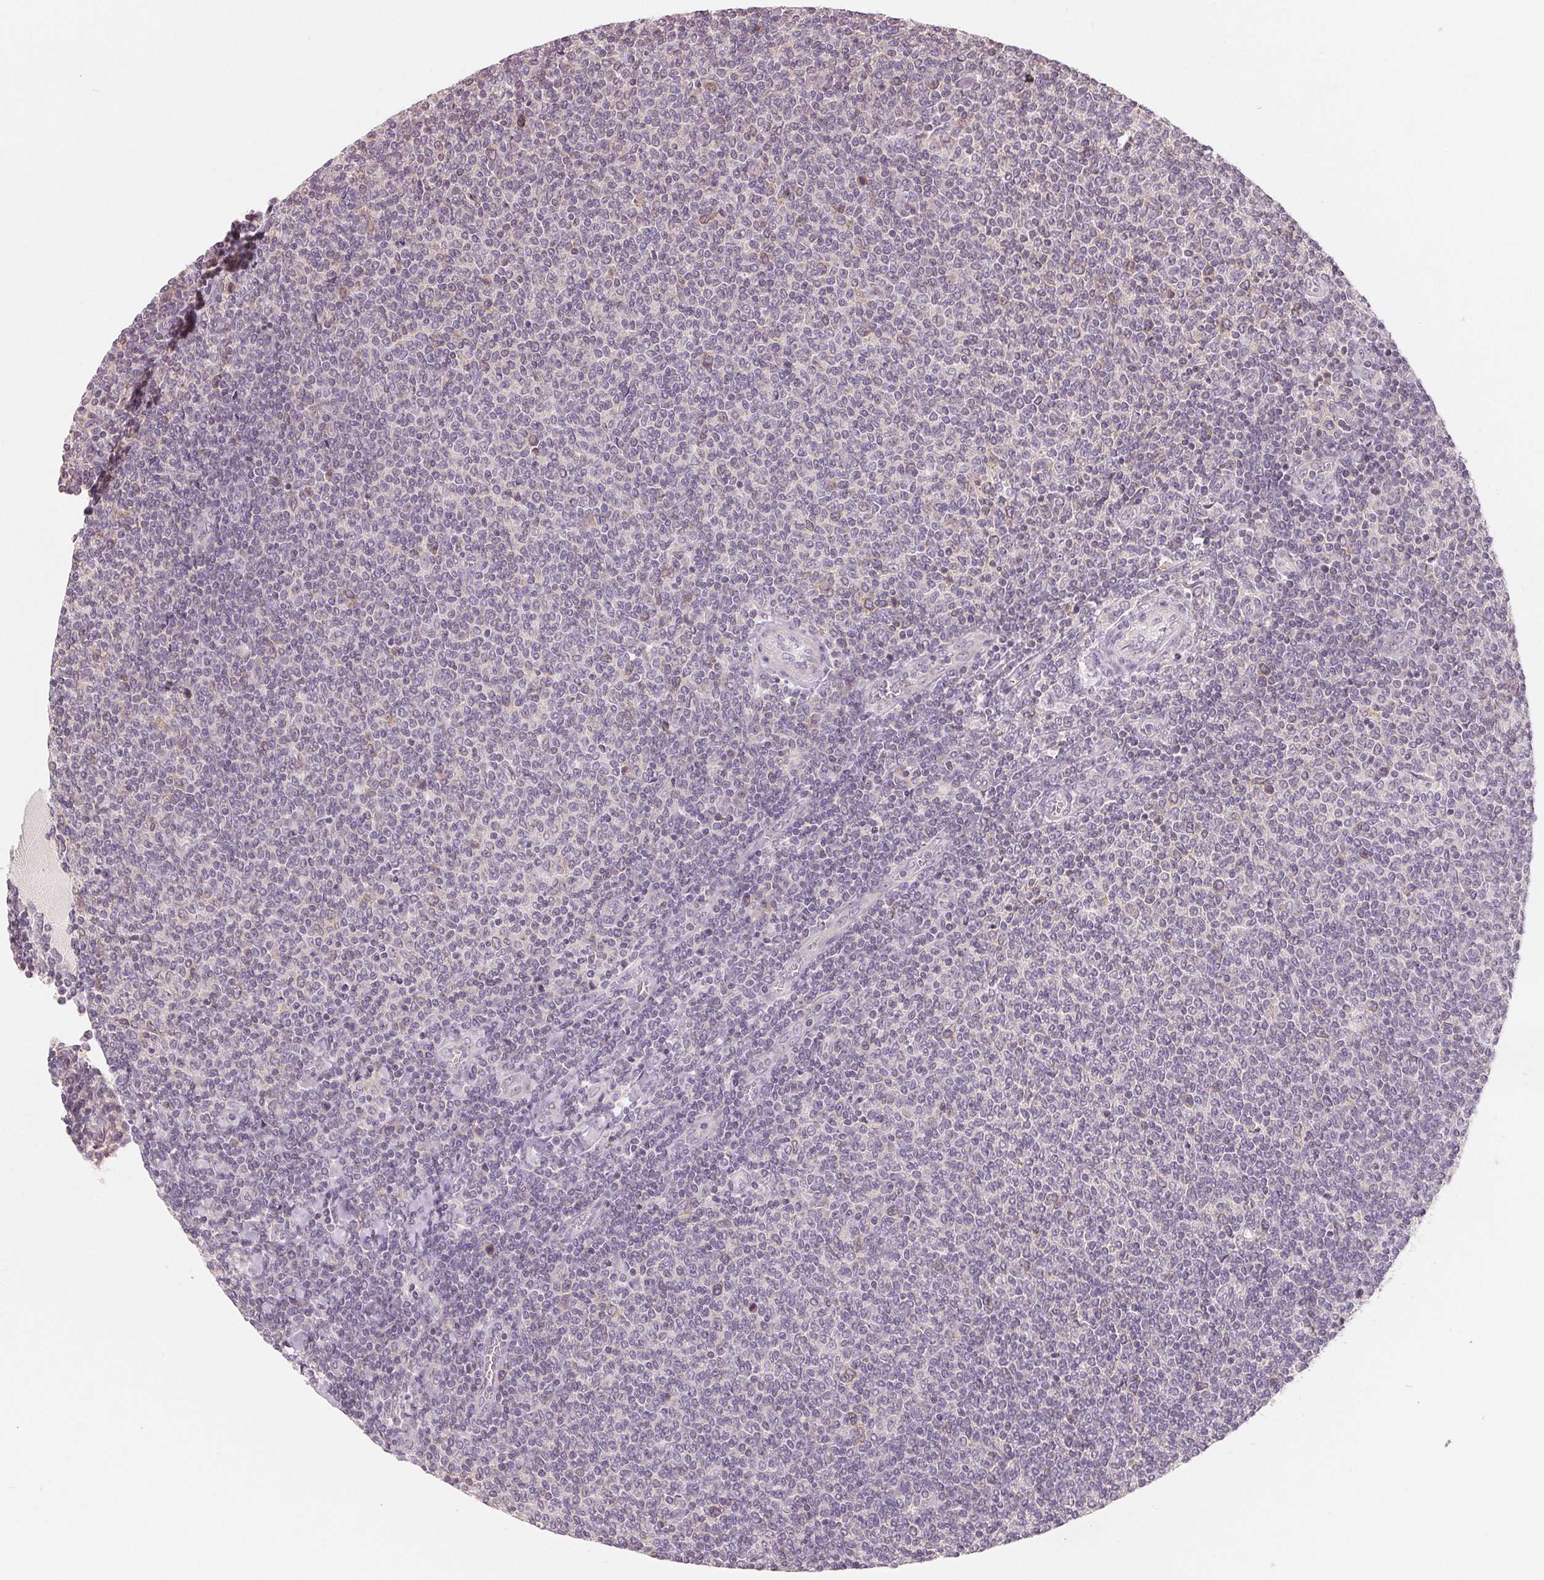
{"staining": {"intensity": "negative", "quantity": "none", "location": "none"}, "tissue": "lymphoma", "cell_type": "Tumor cells", "image_type": "cancer", "snomed": [{"axis": "morphology", "description": "Malignant lymphoma, non-Hodgkin's type, Low grade"}, {"axis": "topography", "description": "Lymph node"}], "caption": "Protein analysis of lymphoma exhibits no significant expression in tumor cells.", "gene": "AQP8", "patient": {"sex": "male", "age": 52}}